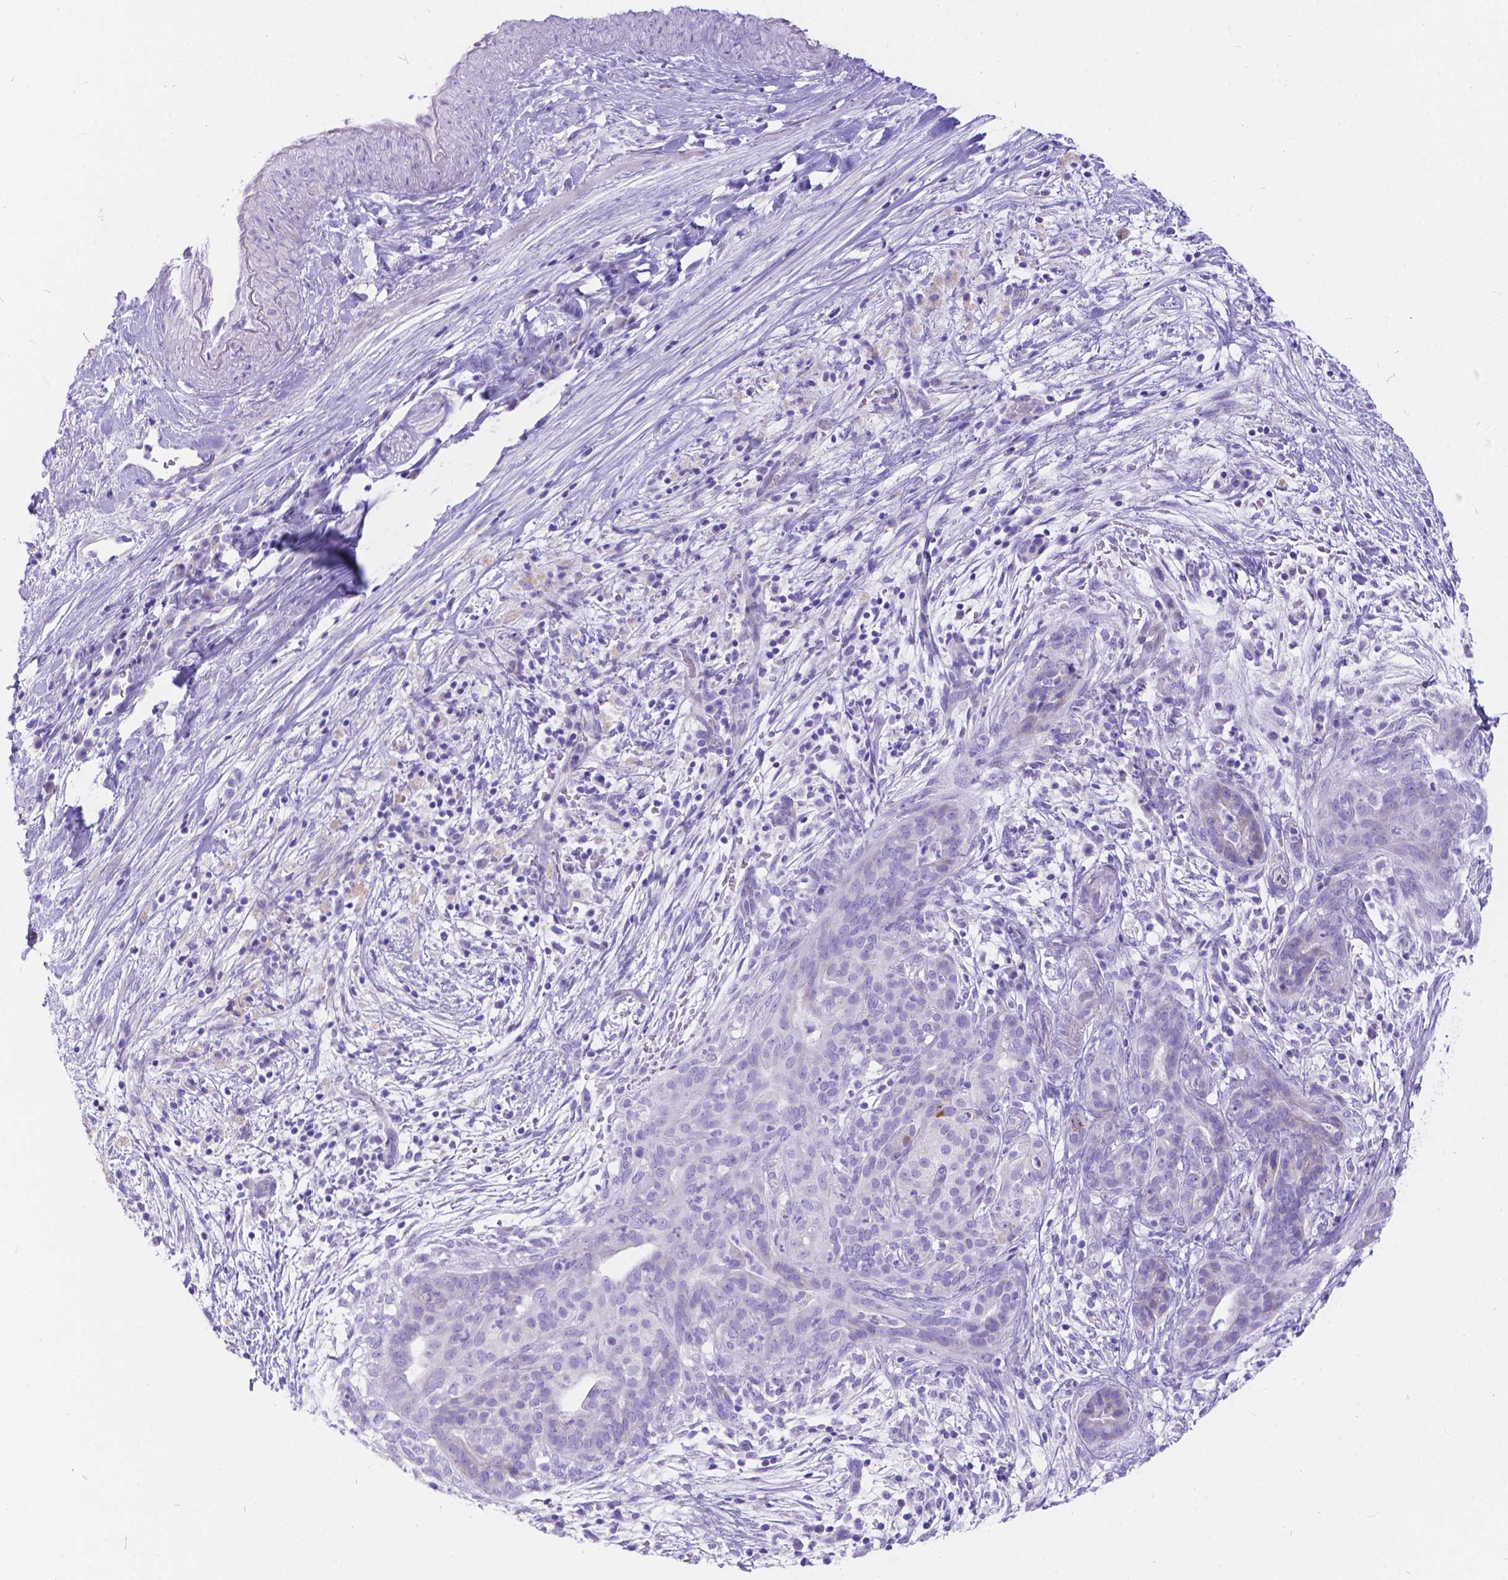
{"staining": {"intensity": "negative", "quantity": "none", "location": "none"}, "tissue": "pancreatic cancer", "cell_type": "Tumor cells", "image_type": "cancer", "snomed": [{"axis": "morphology", "description": "Adenocarcinoma, NOS"}, {"axis": "topography", "description": "Pancreas"}], "caption": "Micrograph shows no significant protein expression in tumor cells of adenocarcinoma (pancreatic). The staining was performed using DAB (3,3'-diaminobenzidine) to visualize the protein expression in brown, while the nuclei were stained in blue with hematoxylin (Magnification: 20x).", "gene": "KLHL10", "patient": {"sex": "male", "age": 44}}